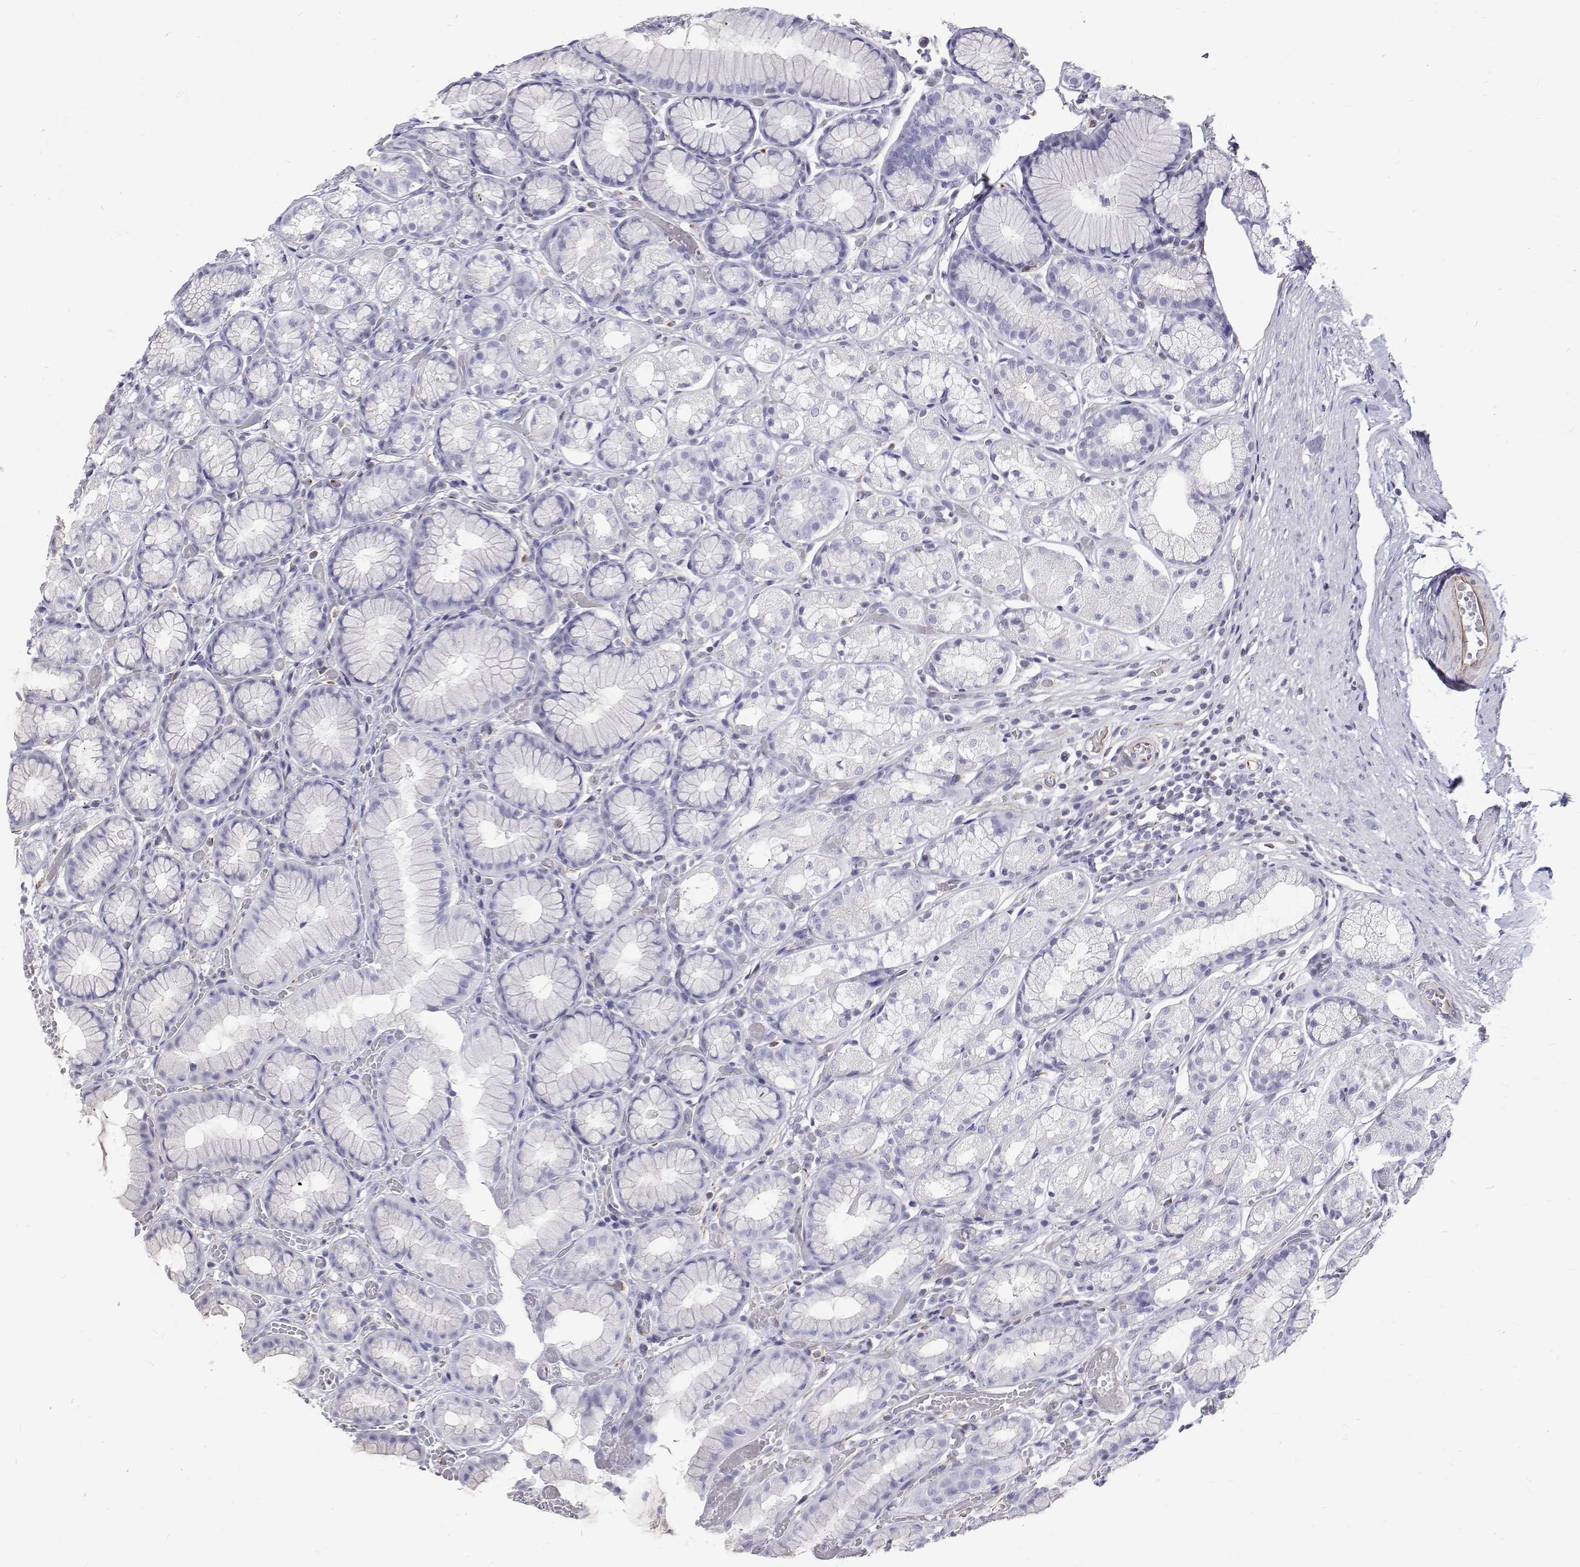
{"staining": {"intensity": "negative", "quantity": "none", "location": "none"}, "tissue": "stomach", "cell_type": "Glandular cells", "image_type": "normal", "snomed": [{"axis": "morphology", "description": "Normal tissue, NOS"}, {"axis": "topography", "description": "Smooth muscle"}, {"axis": "topography", "description": "Stomach"}], "caption": "The photomicrograph displays no significant expression in glandular cells of stomach.", "gene": "OPRPN", "patient": {"sex": "male", "age": 70}}